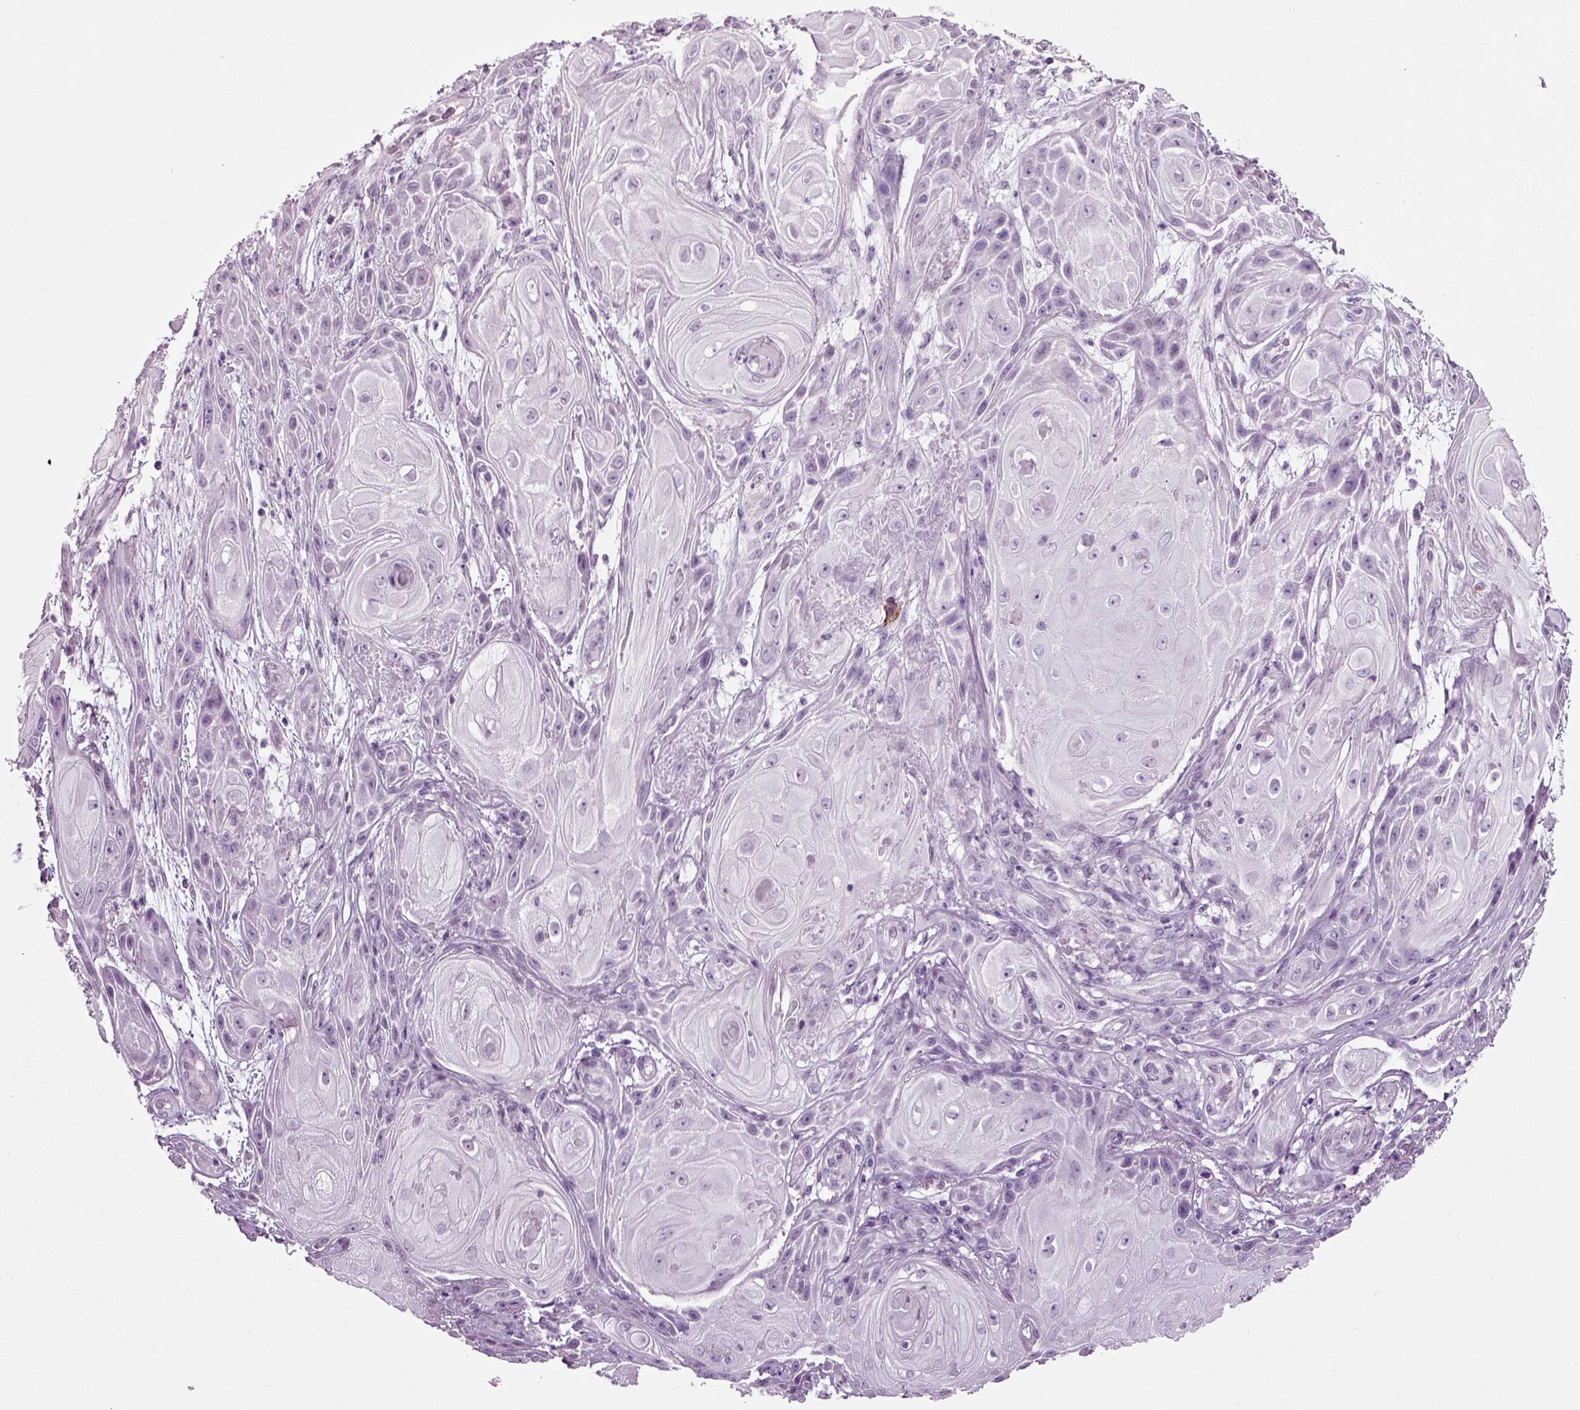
{"staining": {"intensity": "negative", "quantity": "none", "location": "none"}, "tissue": "skin cancer", "cell_type": "Tumor cells", "image_type": "cancer", "snomed": [{"axis": "morphology", "description": "Squamous cell carcinoma, NOS"}, {"axis": "topography", "description": "Skin"}], "caption": "Immunohistochemistry histopathology image of human skin cancer (squamous cell carcinoma) stained for a protein (brown), which reveals no positivity in tumor cells. (Stains: DAB immunohistochemistry with hematoxylin counter stain, Microscopy: brightfield microscopy at high magnification).", "gene": "SLC26A8", "patient": {"sex": "male", "age": 62}}